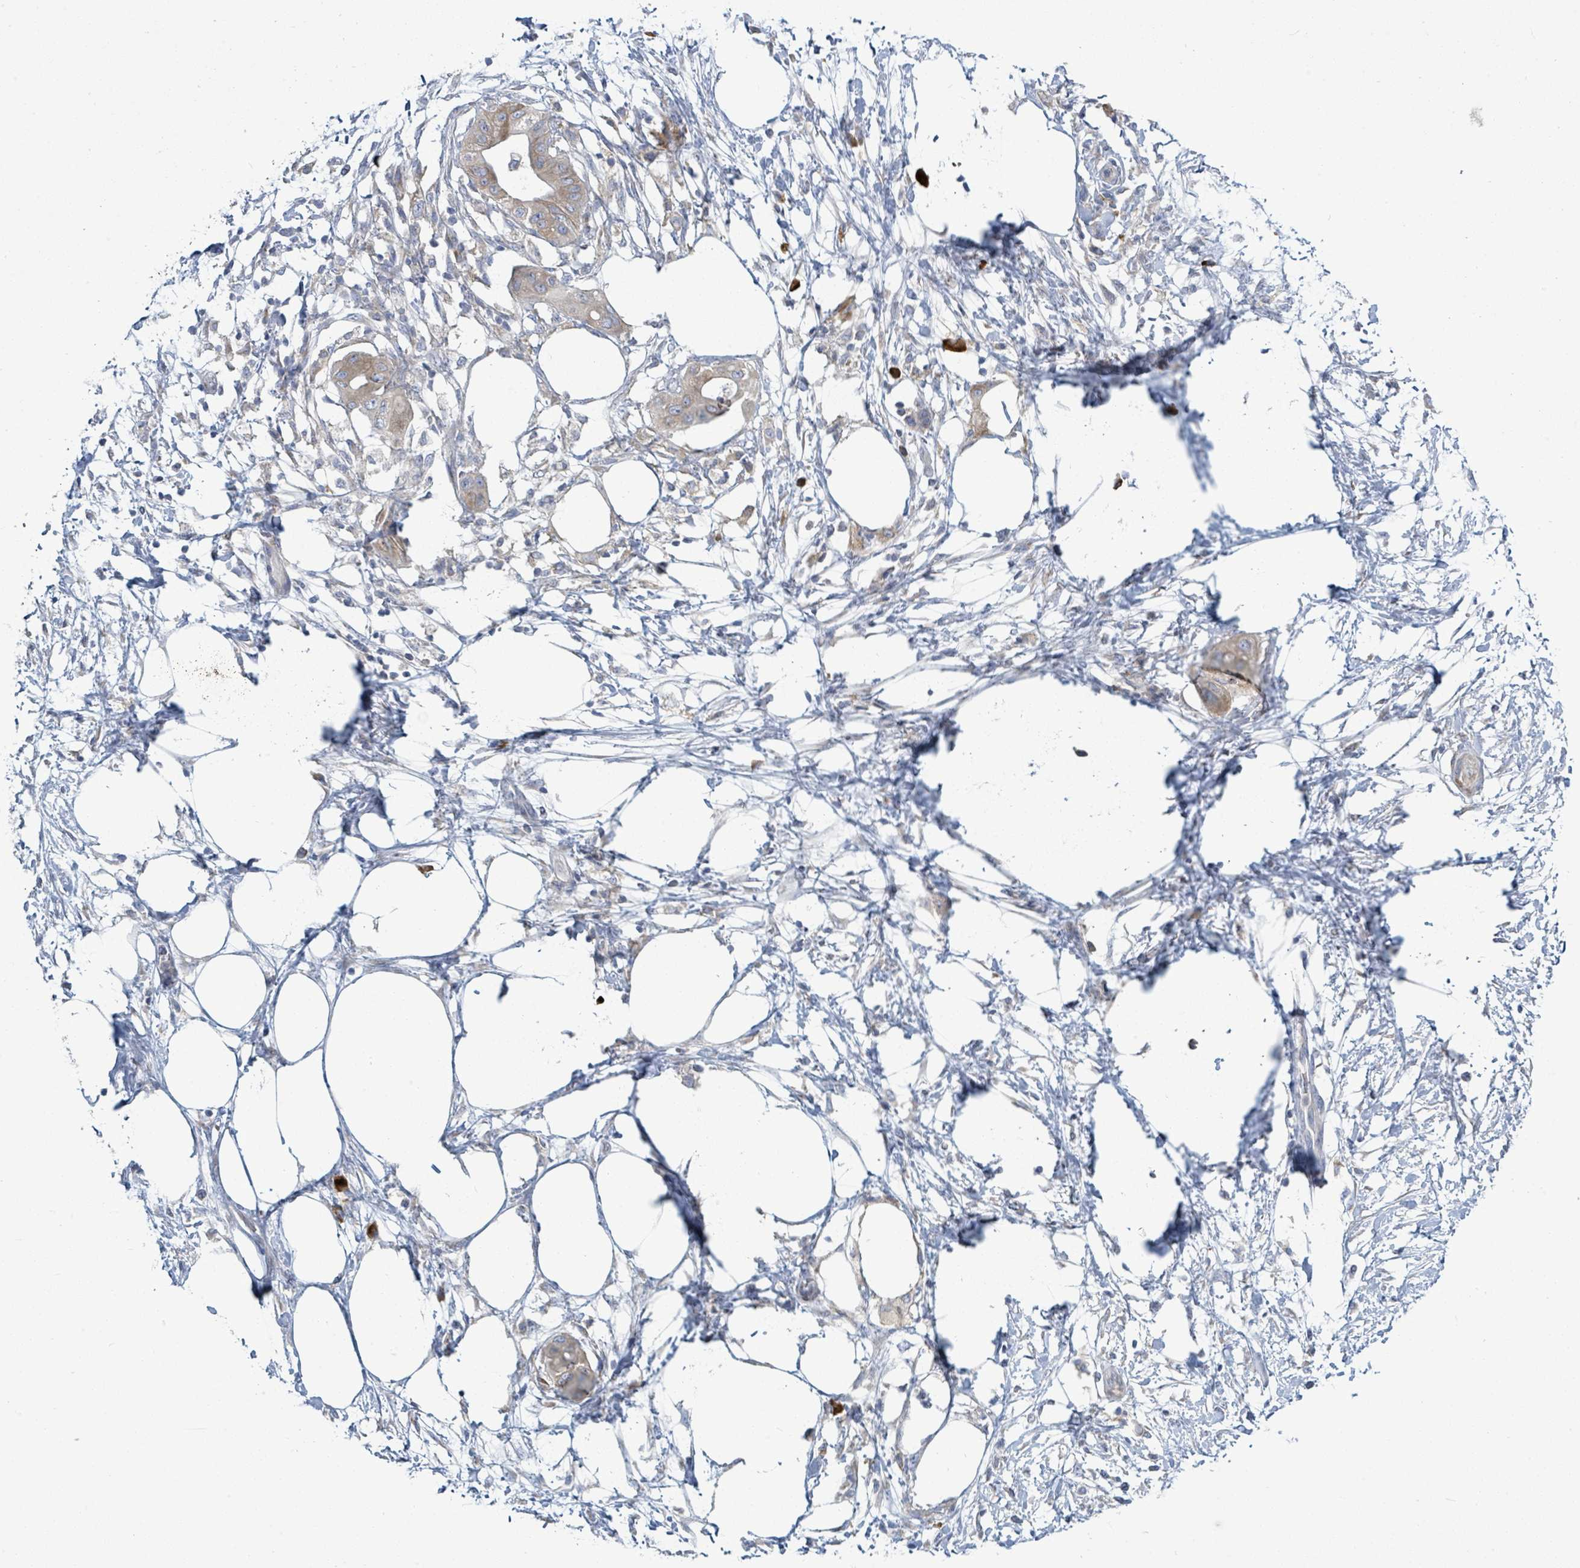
{"staining": {"intensity": "weak", "quantity": ">75%", "location": "cytoplasmic/membranous"}, "tissue": "pancreatic cancer", "cell_type": "Tumor cells", "image_type": "cancer", "snomed": [{"axis": "morphology", "description": "Adenocarcinoma, NOS"}, {"axis": "topography", "description": "Pancreas"}], "caption": "Pancreatic cancer was stained to show a protein in brown. There is low levels of weak cytoplasmic/membranous positivity in about >75% of tumor cells.", "gene": "SIRPB1", "patient": {"sex": "male", "age": 68}}